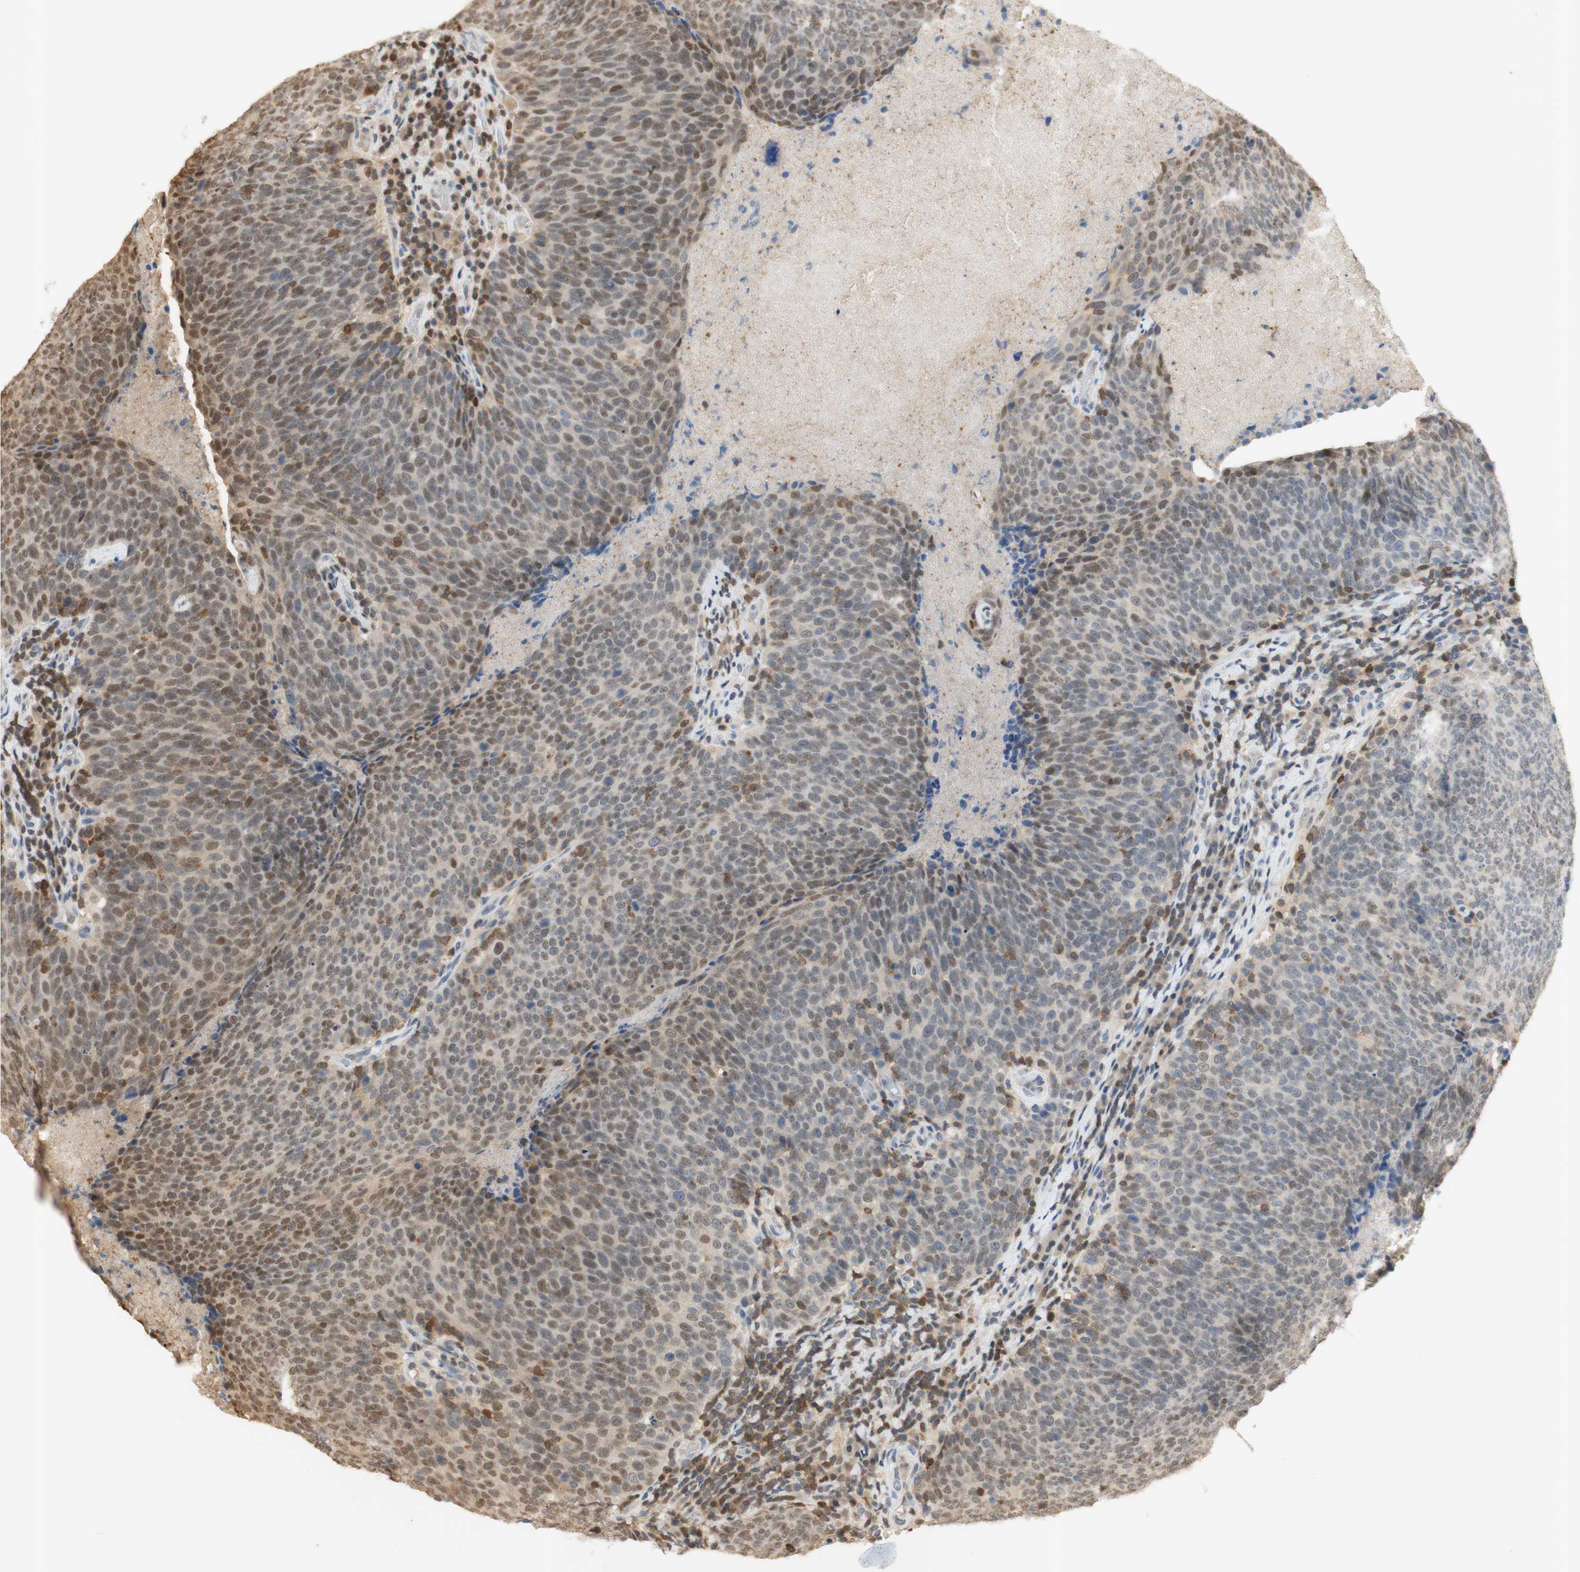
{"staining": {"intensity": "moderate", "quantity": "25%-75%", "location": "nuclear"}, "tissue": "head and neck cancer", "cell_type": "Tumor cells", "image_type": "cancer", "snomed": [{"axis": "morphology", "description": "Squamous cell carcinoma, NOS"}, {"axis": "morphology", "description": "Squamous cell carcinoma, metastatic, NOS"}, {"axis": "topography", "description": "Lymph node"}, {"axis": "topography", "description": "Head-Neck"}], "caption": "Tumor cells exhibit medium levels of moderate nuclear expression in approximately 25%-75% of cells in head and neck cancer (squamous cell carcinoma).", "gene": "NAP1L4", "patient": {"sex": "male", "age": 62}}